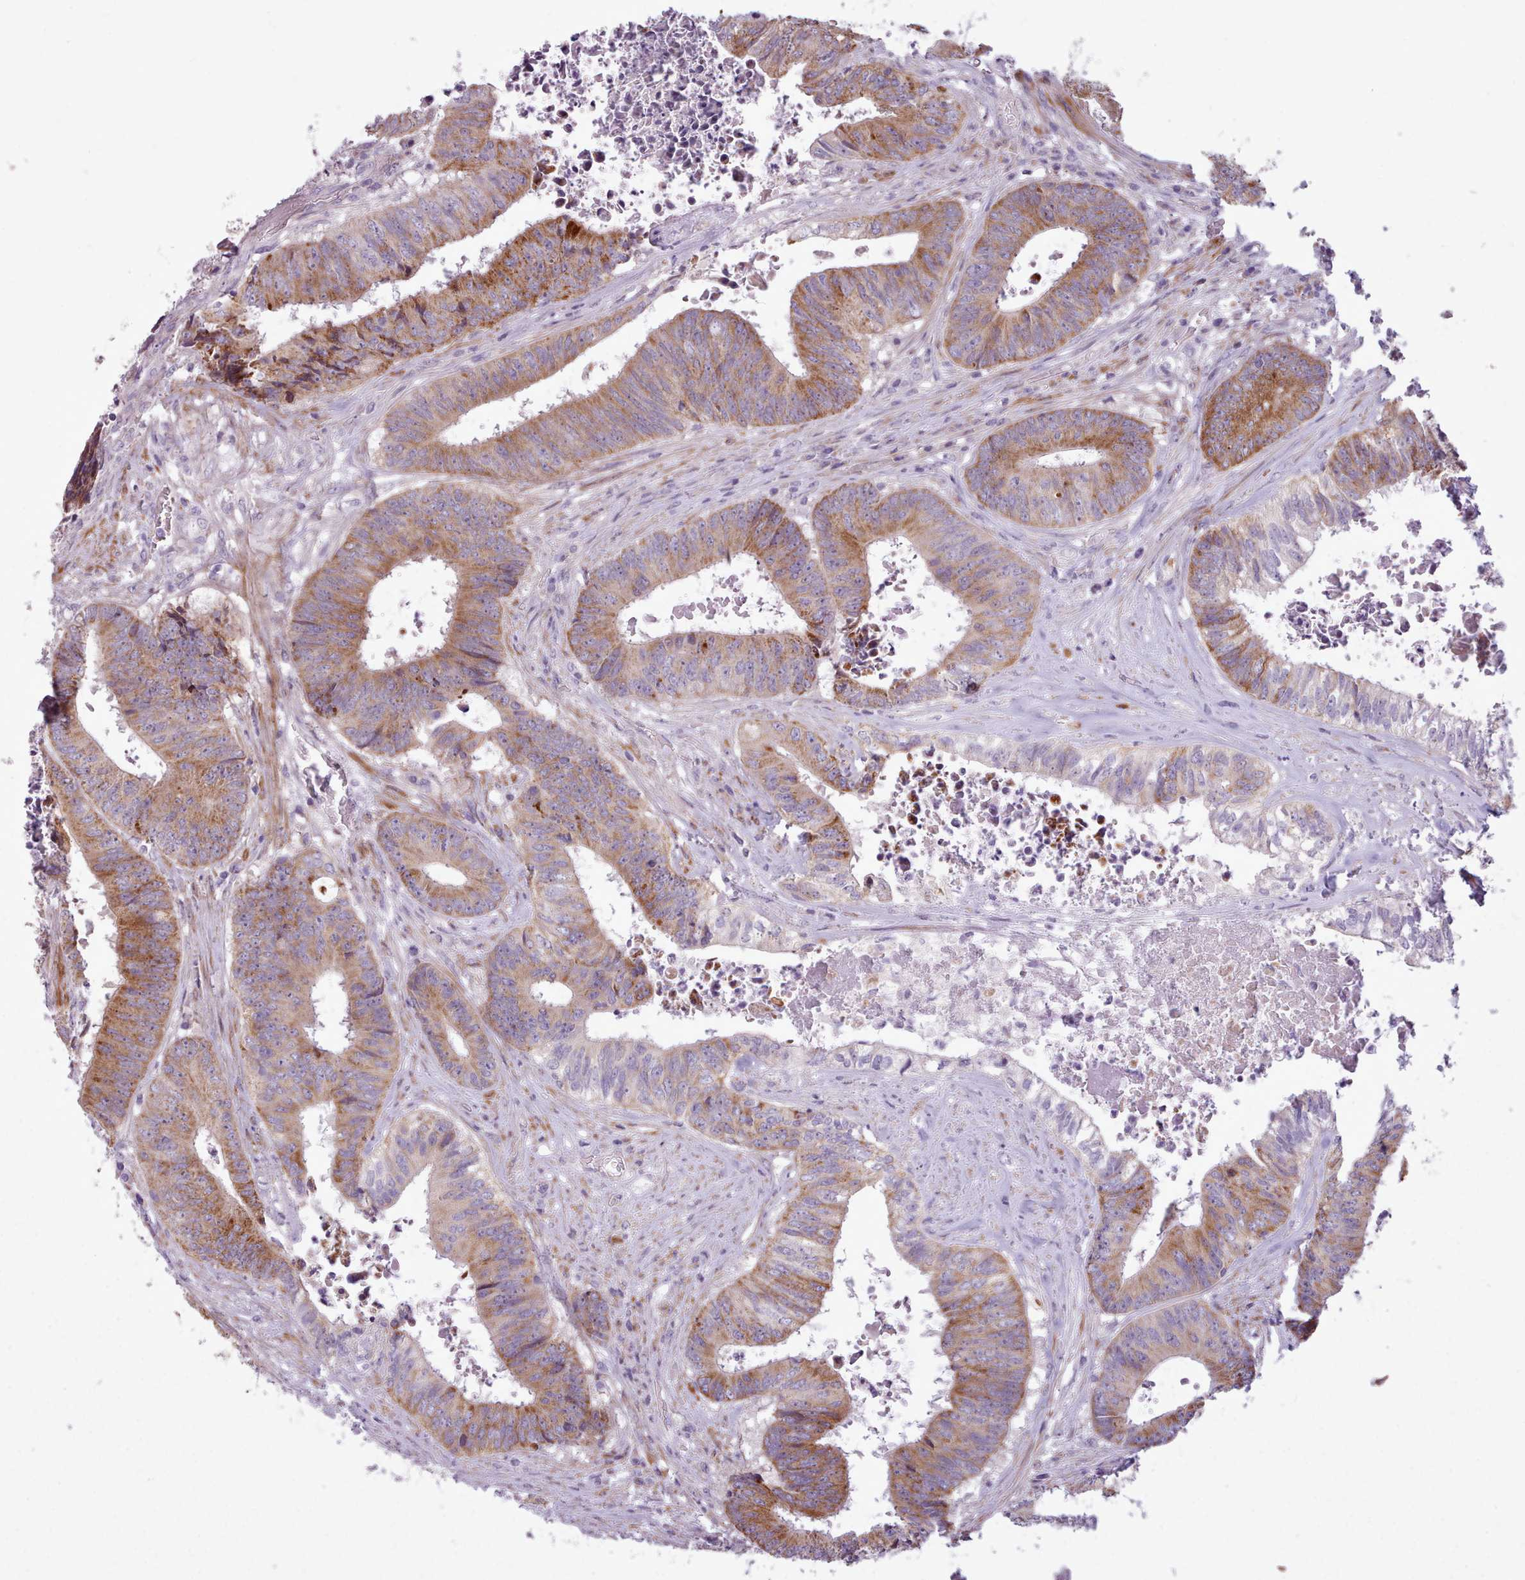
{"staining": {"intensity": "moderate", "quantity": ">75%", "location": "cytoplasmic/membranous"}, "tissue": "colorectal cancer", "cell_type": "Tumor cells", "image_type": "cancer", "snomed": [{"axis": "morphology", "description": "Adenocarcinoma, NOS"}, {"axis": "topography", "description": "Rectum"}], "caption": "IHC staining of colorectal cancer (adenocarcinoma), which reveals medium levels of moderate cytoplasmic/membranous staining in approximately >75% of tumor cells indicating moderate cytoplasmic/membranous protein positivity. The staining was performed using DAB (3,3'-diaminobenzidine) (brown) for protein detection and nuclei were counterstained in hematoxylin (blue).", "gene": "AVL9", "patient": {"sex": "male", "age": 72}}